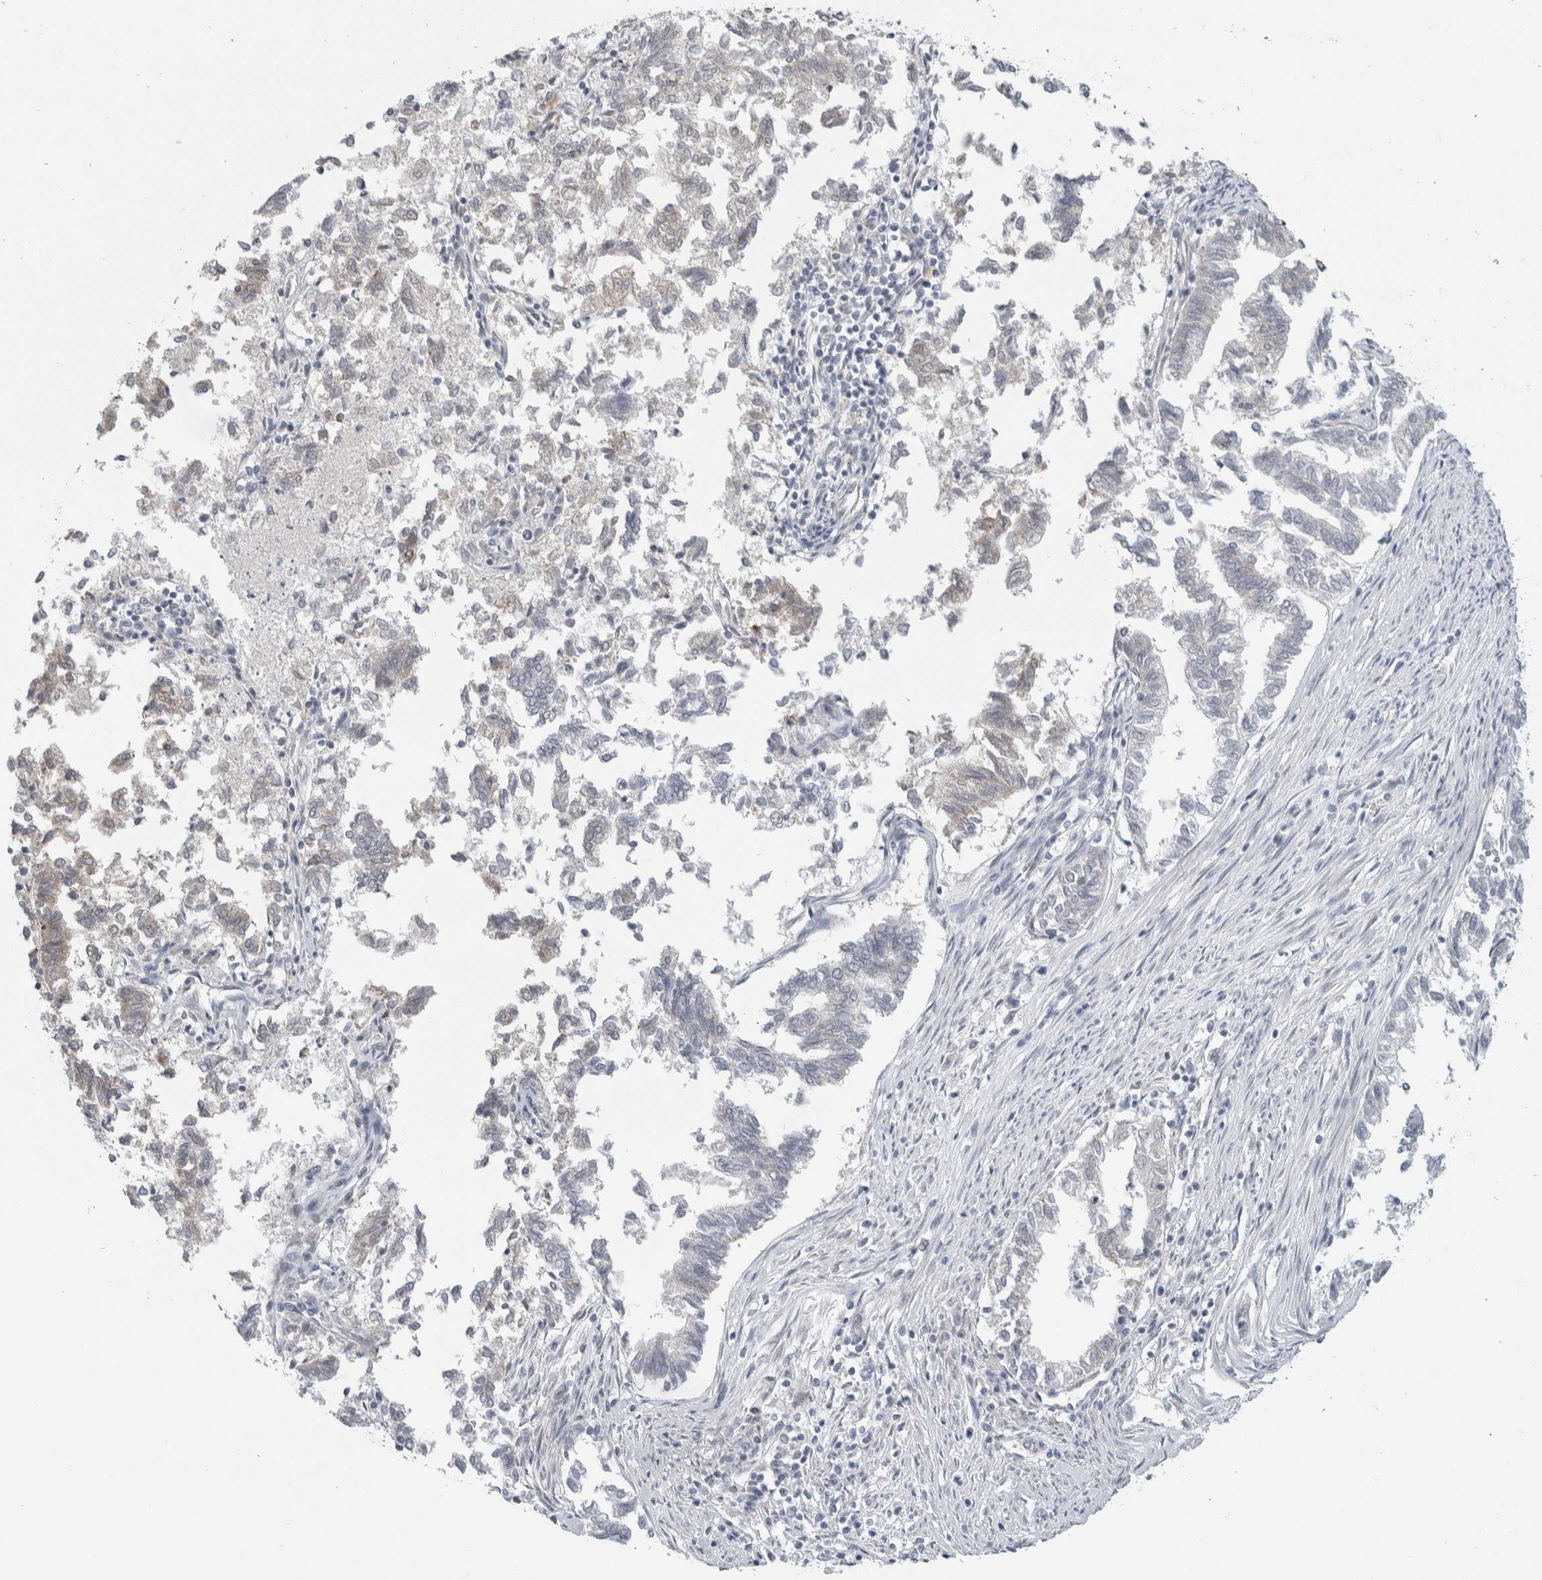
{"staining": {"intensity": "negative", "quantity": "none", "location": "none"}, "tissue": "endometrial cancer", "cell_type": "Tumor cells", "image_type": "cancer", "snomed": [{"axis": "morphology", "description": "Necrosis, NOS"}, {"axis": "morphology", "description": "Adenocarcinoma, NOS"}, {"axis": "topography", "description": "Endometrium"}], "caption": "DAB (3,3'-diaminobenzidine) immunohistochemical staining of human adenocarcinoma (endometrial) exhibits no significant expression in tumor cells. The staining was performed using DAB to visualize the protein expression in brown, while the nuclei were stained in blue with hematoxylin (Magnification: 20x).", "gene": "FAHD1", "patient": {"sex": "female", "age": 79}}